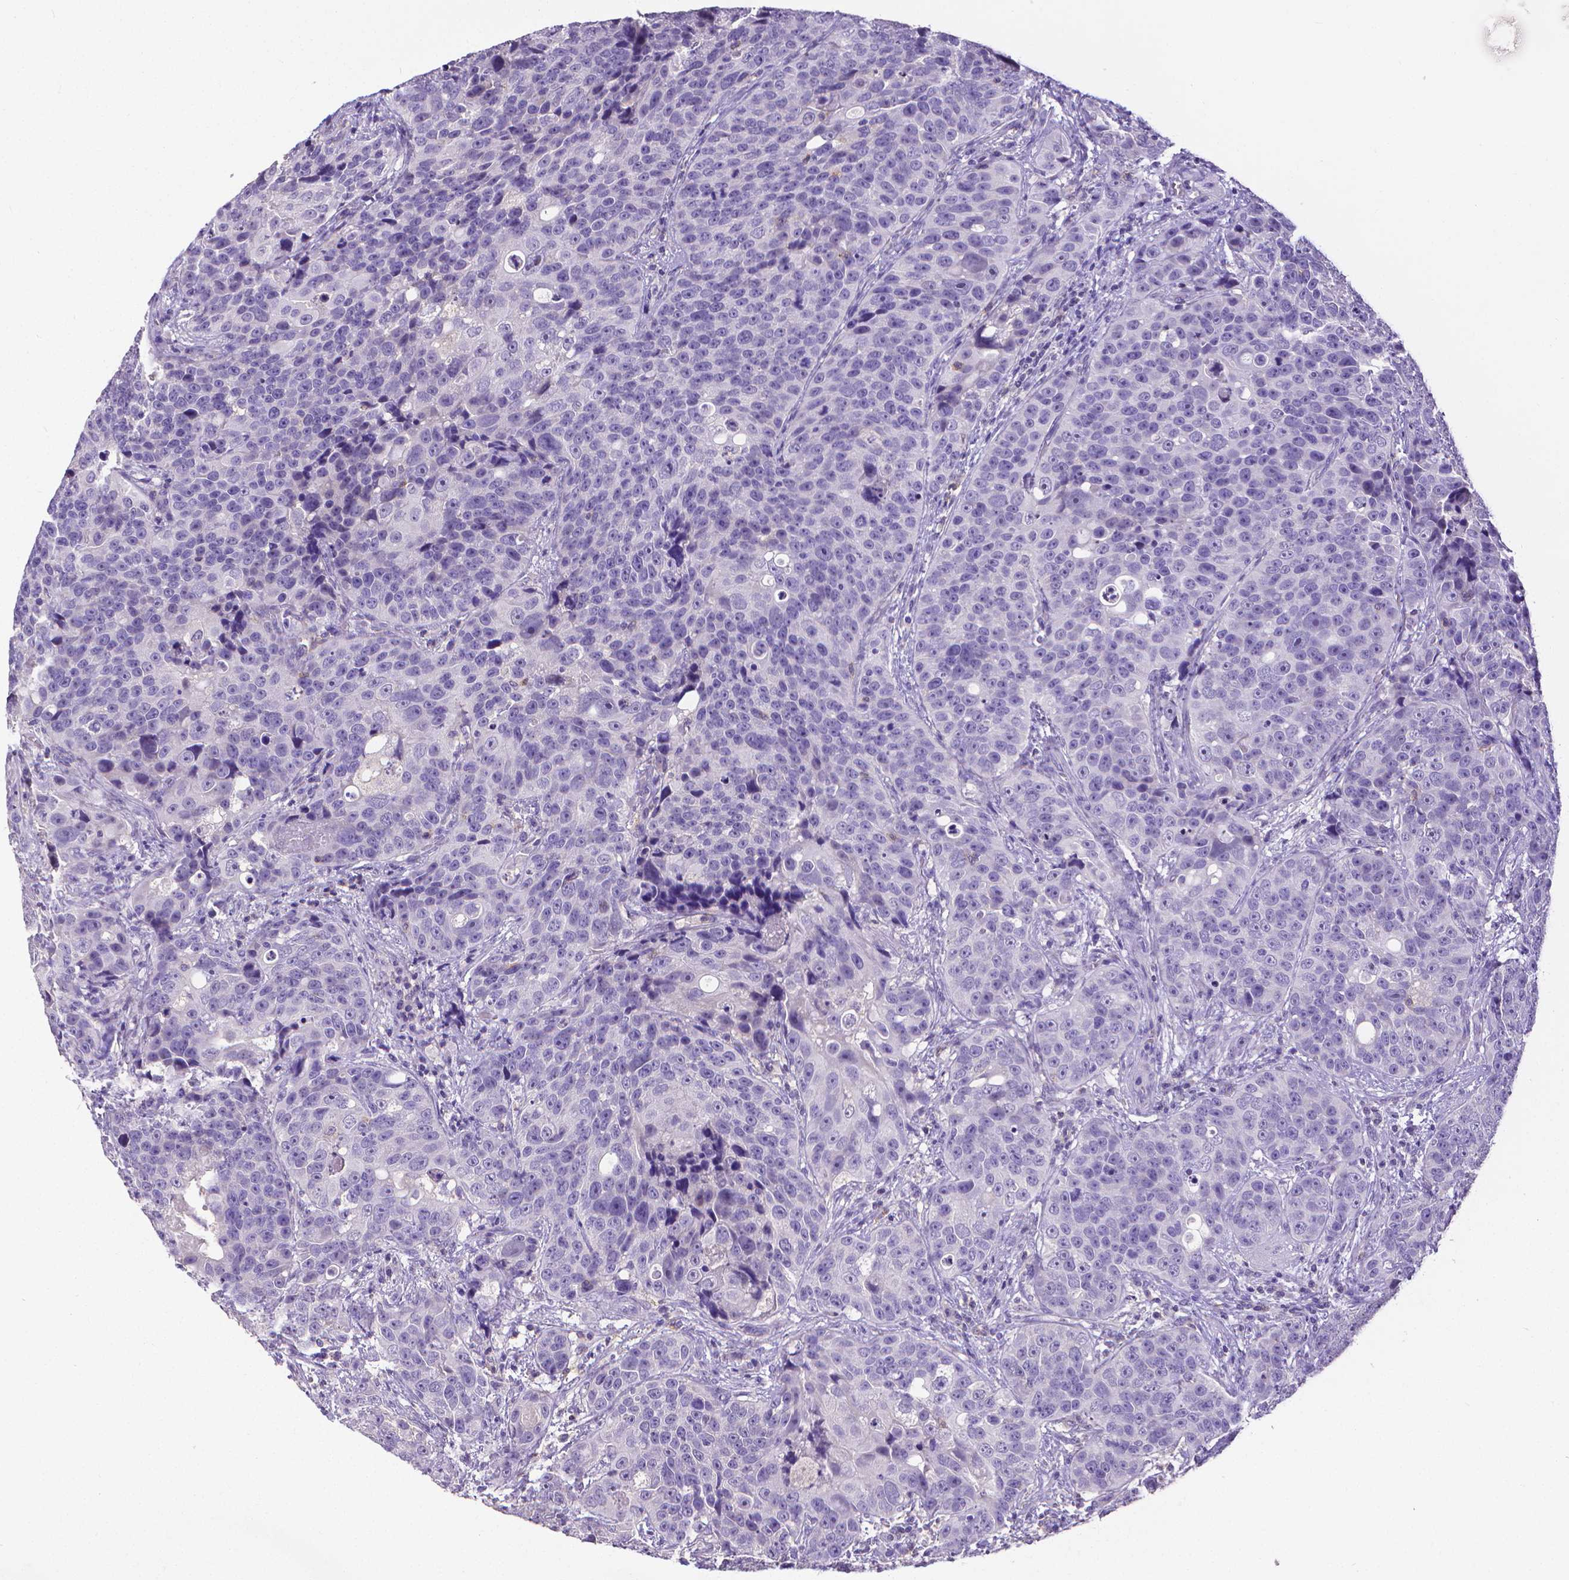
{"staining": {"intensity": "negative", "quantity": "none", "location": "none"}, "tissue": "urothelial cancer", "cell_type": "Tumor cells", "image_type": "cancer", "snomed": [{"axis": "morphology", "description": "Urothelial carcinoma, NOS"}, {"axis": "topography", "description": "Urinary bladder"}], "caption": "This image is of urothelial cancer stained with IHC to label a protein in brown with the nuclei are counter-stained blue. There is no staining in tumor cells.", "gene": "CD4", "patient": {"sex": "male", "age": 52}}